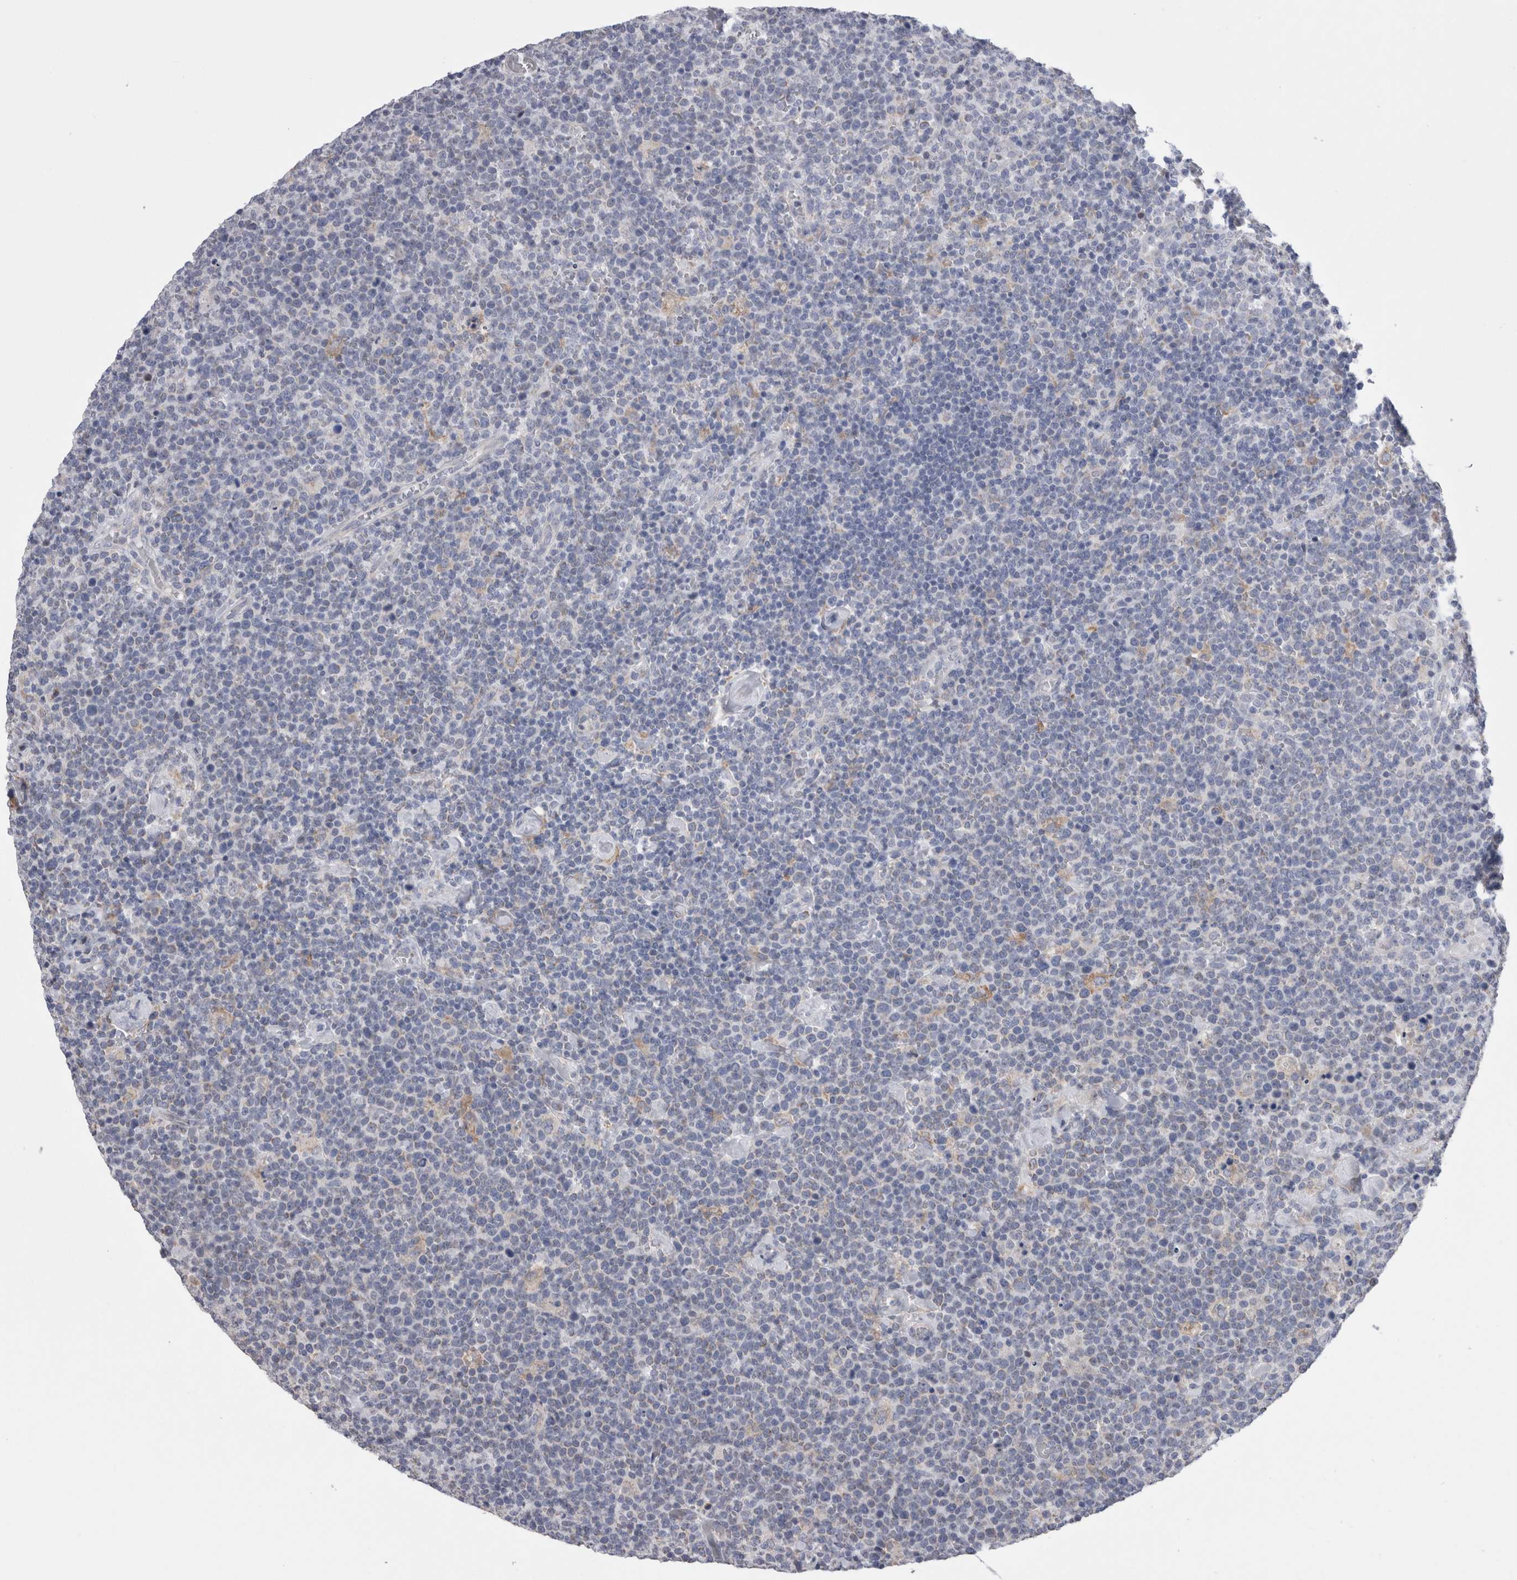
{"staining": {"intensity": "negative", "quantity": "none", "location": "none"}, "tissue": "lymphoma", "cell_type": "Tumor cells", "image_type": "cancer", "snomed": [{"axis": "morphology", "description": "Malignant lymphoma, non-Hodgkin's type, High grade"}, {"axis": "topography", "description": "Lymph node"}], "caption": "The histopathology image displays no staining of tumor cells in lymphoma.", "gene": "GDAP1", "patient": {"sex": "male", "age": 61}}